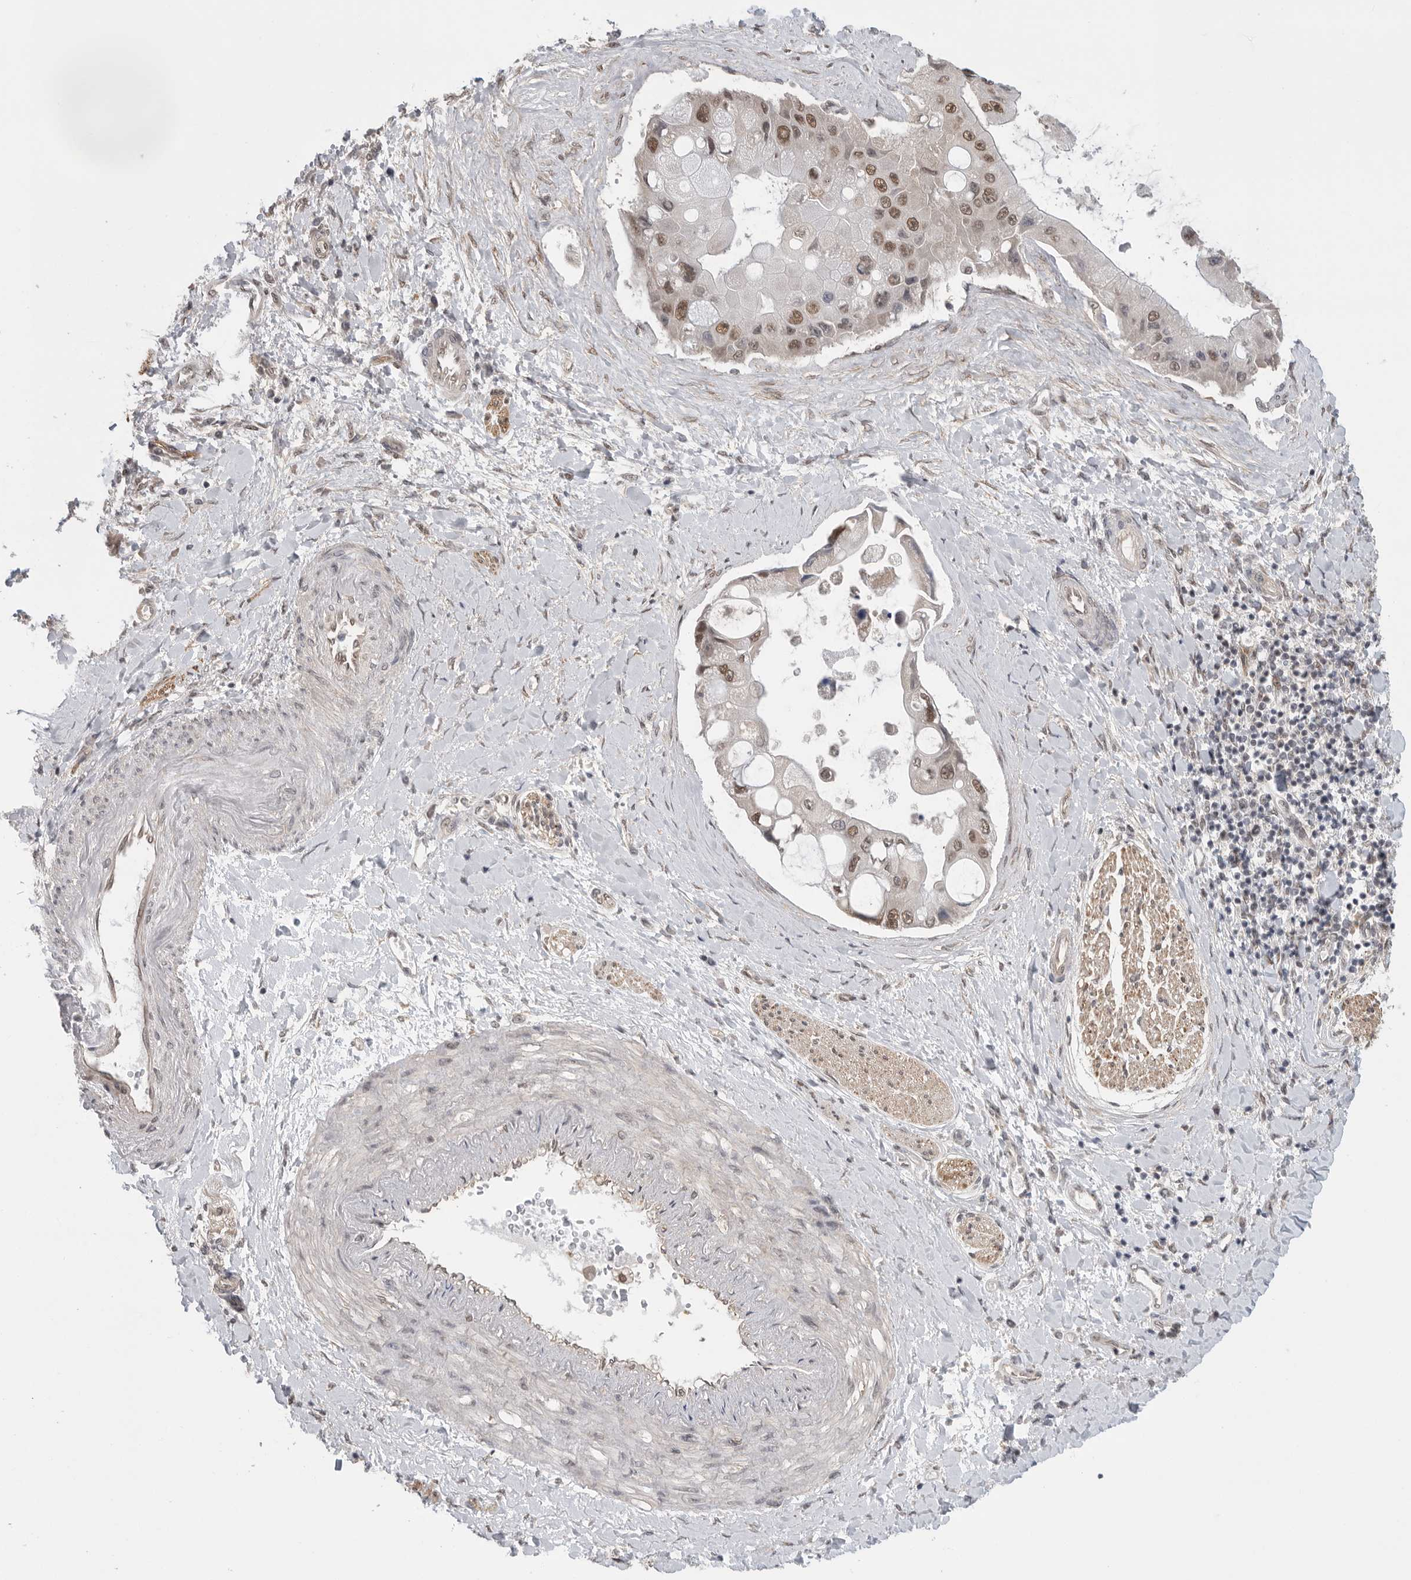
{"staining": {"intensity": "moderate", "quantity": ">75%", "location": "nuclear"}, "tissue": "liver cancer", "cell_type": "Tumor cells", "image_type": "cancer", "snomed": [{"axis": "morphology", "description": "Cholangiocarcinoma"}, {"axis": "topography", "description": "Liver"}], "caption": "A brown stain shows moderate nuclear staining of a protein in human cholangiocarcinoma (liver) tumor cells.", "gene": "VPS50", "patient": {"sex": "male", "age": 50}}